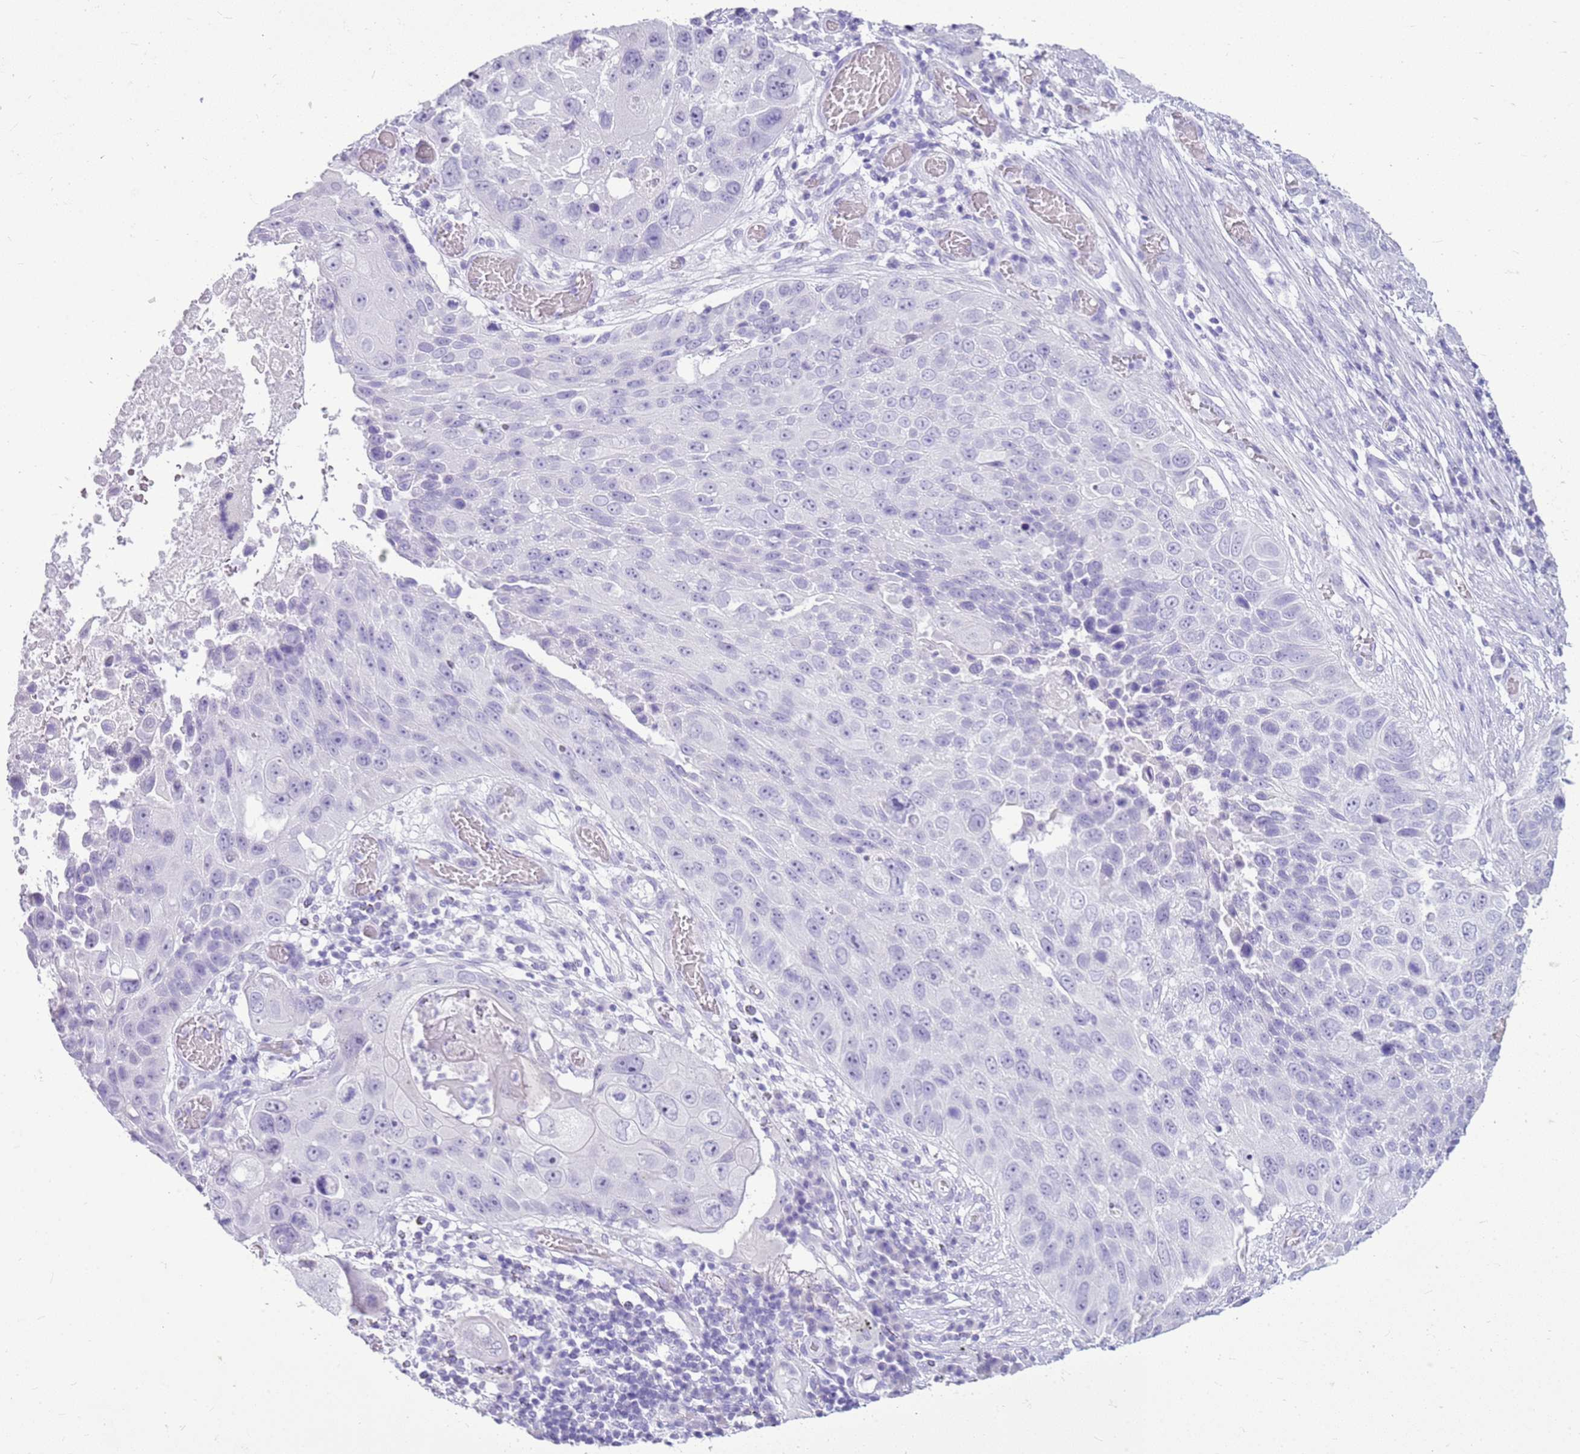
{"staining": {"intensity": "negative", "quantity": "none", "location": "none"}, "tissue": "lung cancer", "cell_type": "Tumor cells", "image_type": "cancer", "snomed": [{"axis": "morphology", "description": "Squamous cell carcinoma, NOS"}, {"axis": "topography", "description": "Lung"}], "caption": "Tumor cells are negative for protein expression in human lung squamous cell carcinoma. (IHC, brightfield microscopy, high magnification).", "gene": "CA8", "patient": {"sex": "male", "age": 61}}